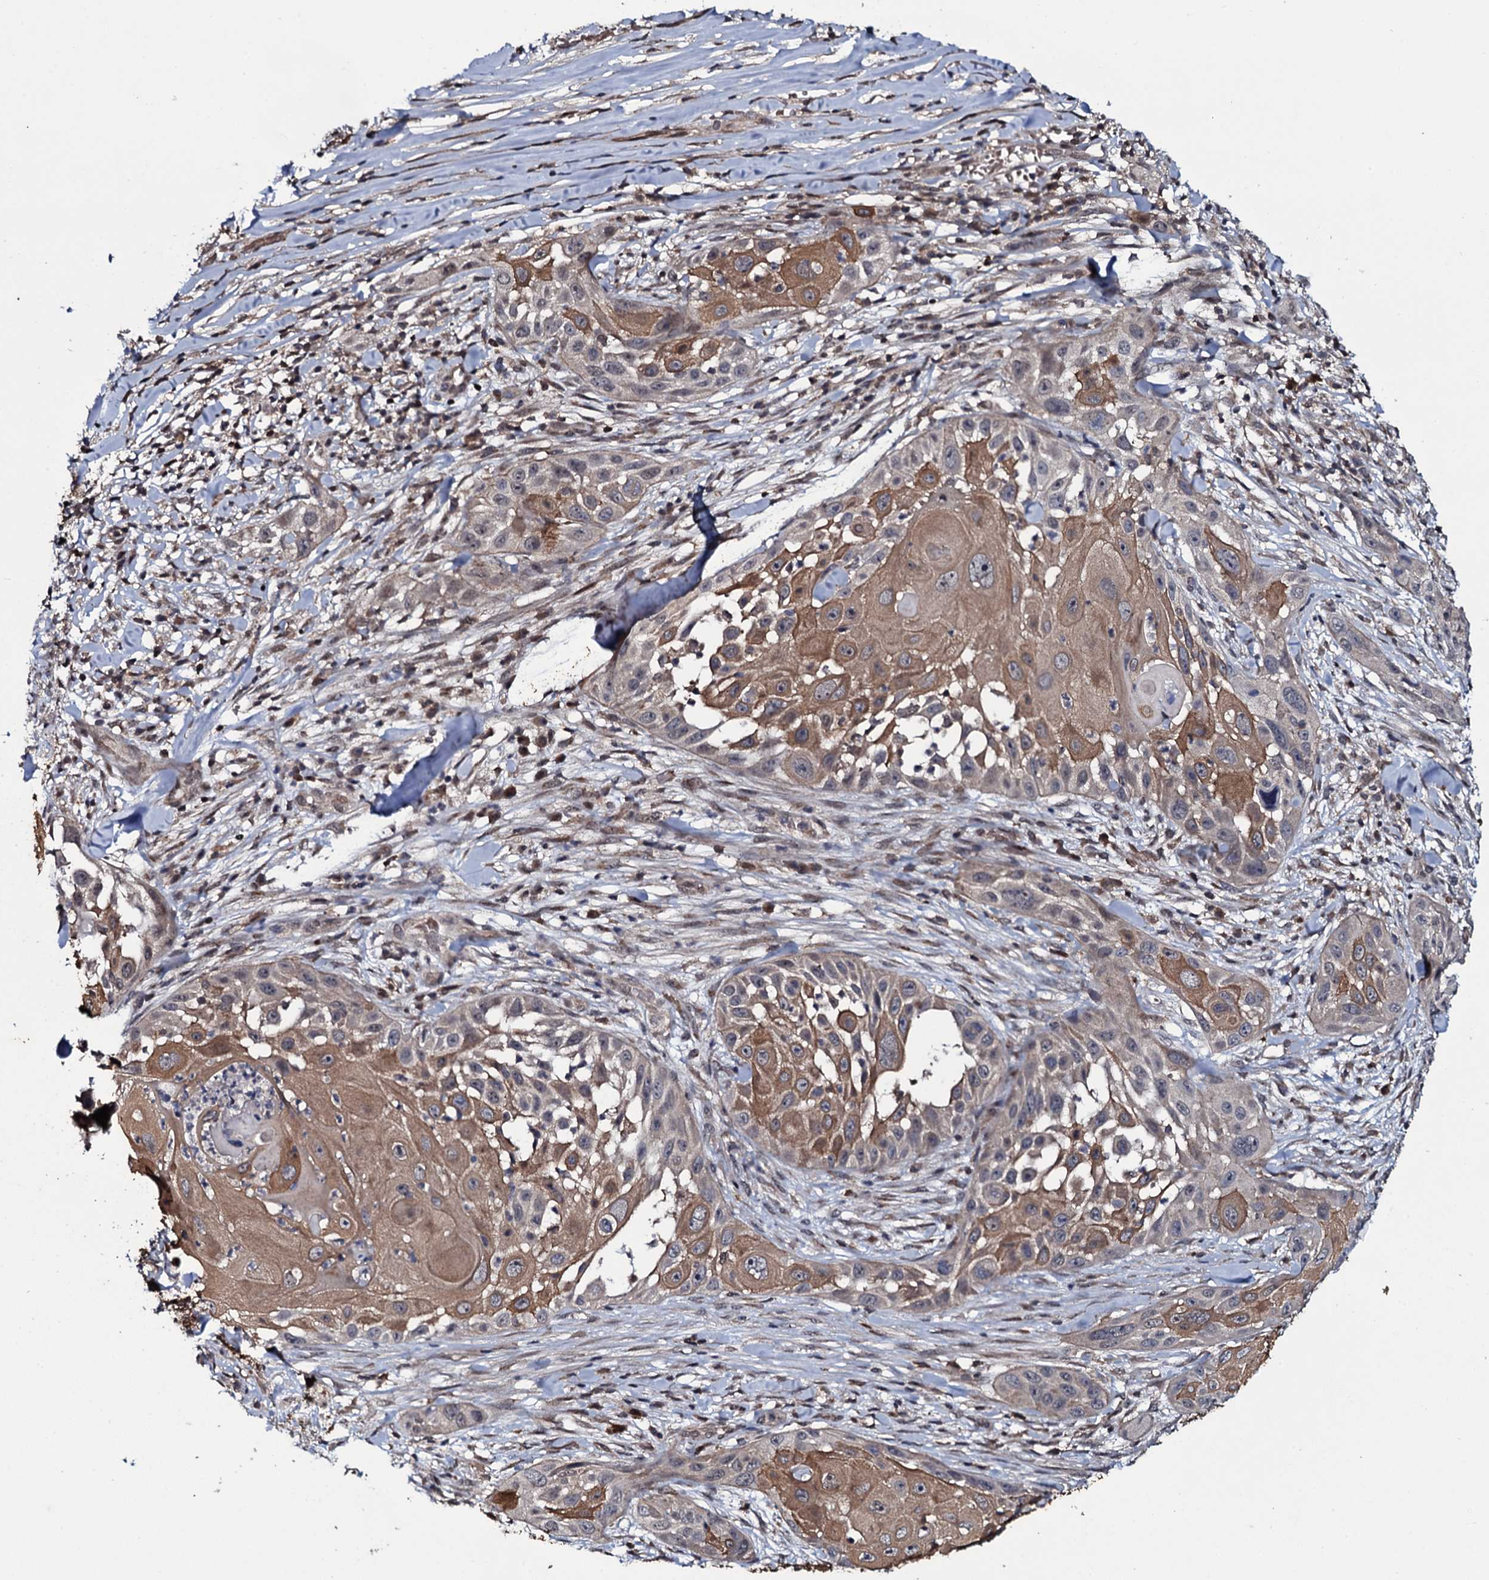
{"staining": {"intensity": "moderate", "quantity": "25%-75%", "location": "cytoplasmic/membranous"}, "tissue": "skin cancer", "cell_type": "Tumor cells", "image_type": "cancer", "snomed": [{"axis": "morphology", "description": "Squamous cell carcinoma, NOS"}, {"axis": "topography", "description": "Skin"}], "caption": "Skin cancer stained for a protein (brown) reveals moderate cytoplasmic/membranous positive staining in about 25%-75% of tumor cells.", "gene": "HDDC3", "patient": {"sex": "female", "age": 44}}